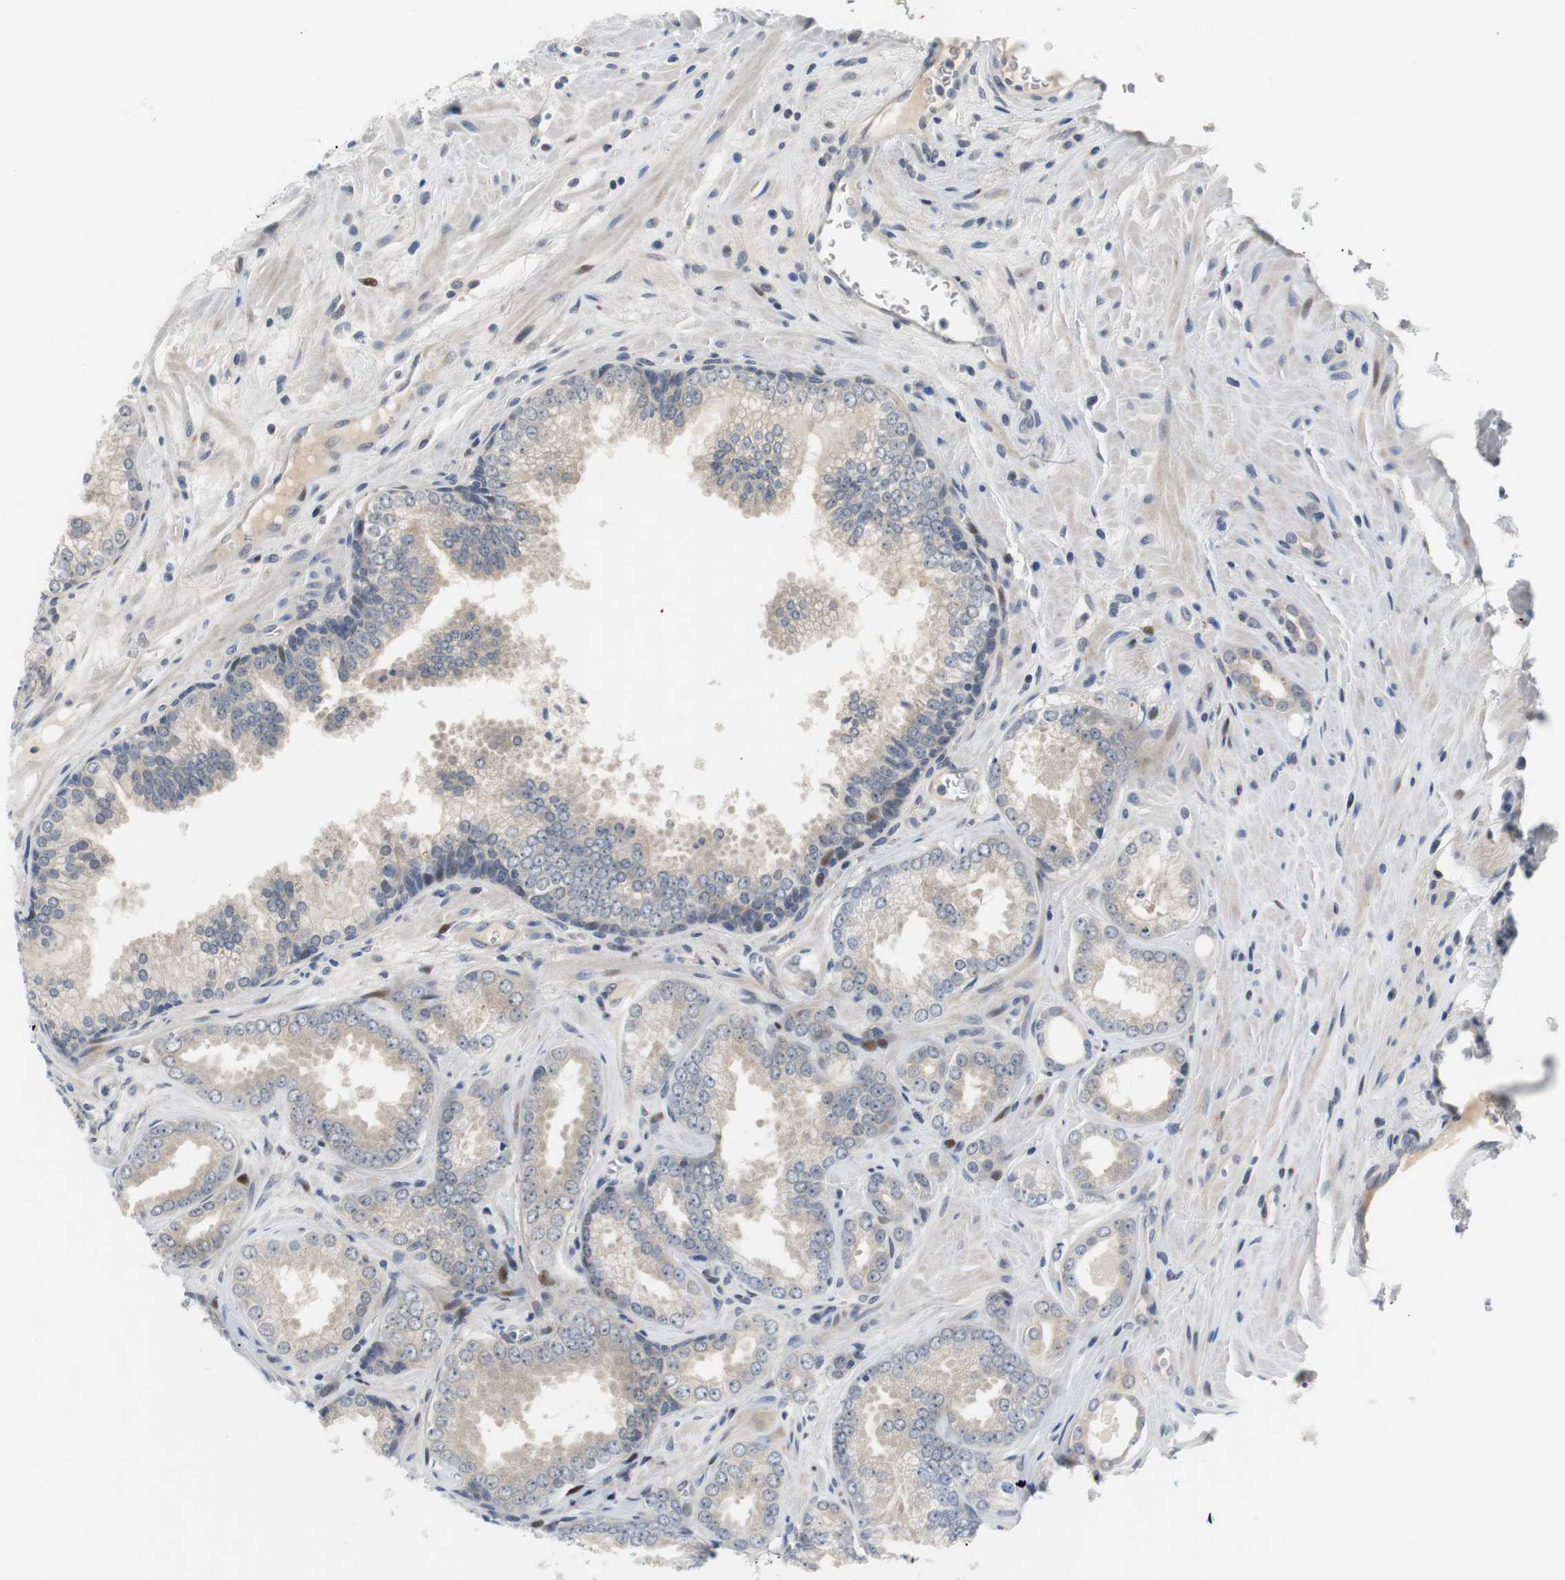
{"staining": {"intensity": "negative", "quantity": "none", "location": "none"}, "tissue": "prostate cancer", "cell_type": "Tumor cells", "image_type": "cancer", "snomed": [{"axis": "morphology", "description": "Adenocarcinoma, Low grade"}, {"axis": "topography", "description": "Prostate"}], "caption": "Human prostate cancer (low-grade adenocarcinoma) stained for a protein using immunohistochemistry exhibits no staining in tumor cells.", "gene": "MAP2K4", "patient": {"sex": "male", "age": 60}}